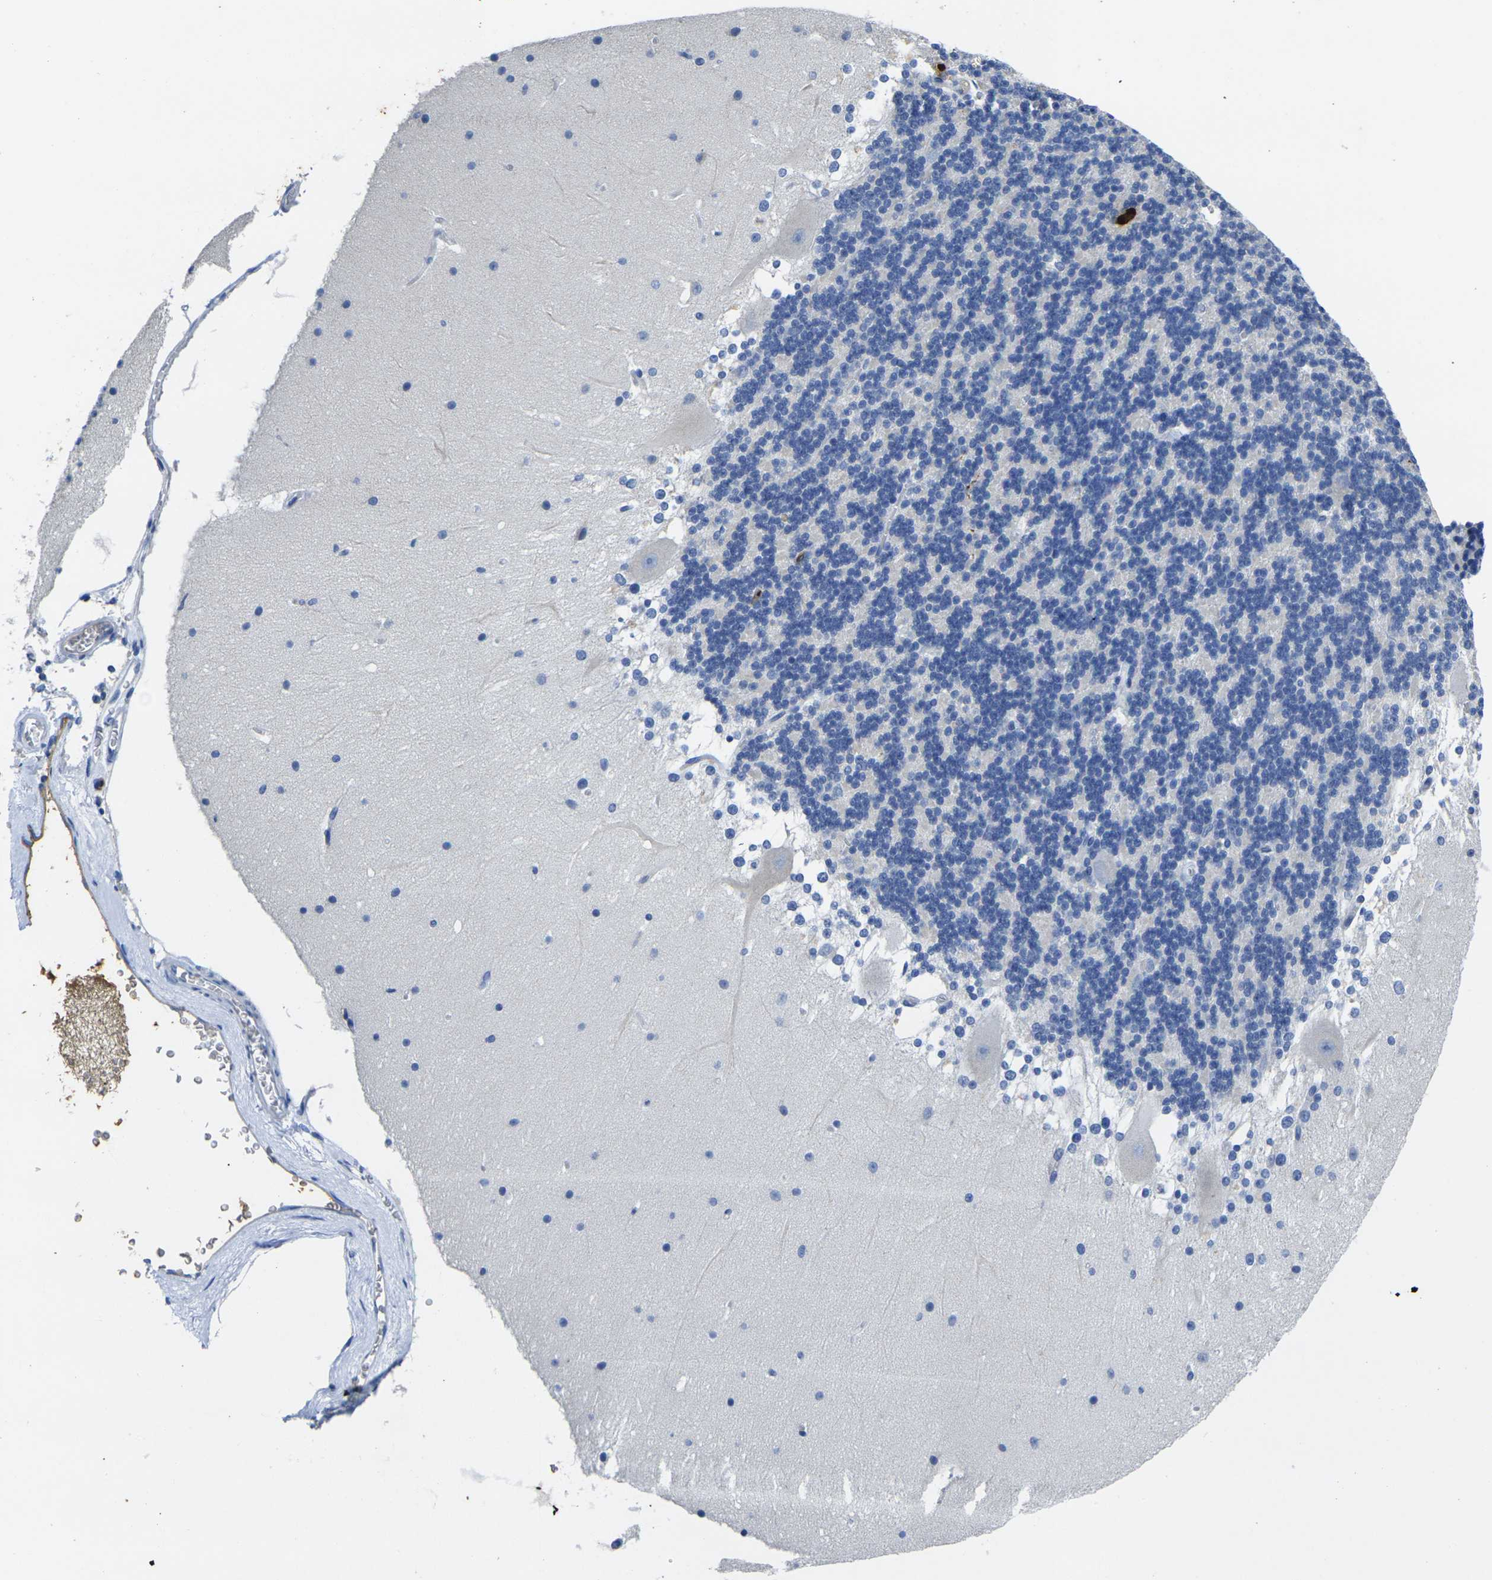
{"staining": {"intensity": "negative", "quantity": "none", "location": "none"}, "tissue": "cerebellum", "cell_type": "Cells in granular layer", "image_type": "normal", "snomed": [{"axis": "morphology", "description": "Normal tissue, NOS"}, {"axis": "topography", "description": "Cerebellum"}], "caption": "Human cerebellum stained for a protein using immunohistochemistry (IHC) exhibits no positivity in cells in granular layer.", "gene": "S100A9", "patient": {"sex": "female", "age": 19}}